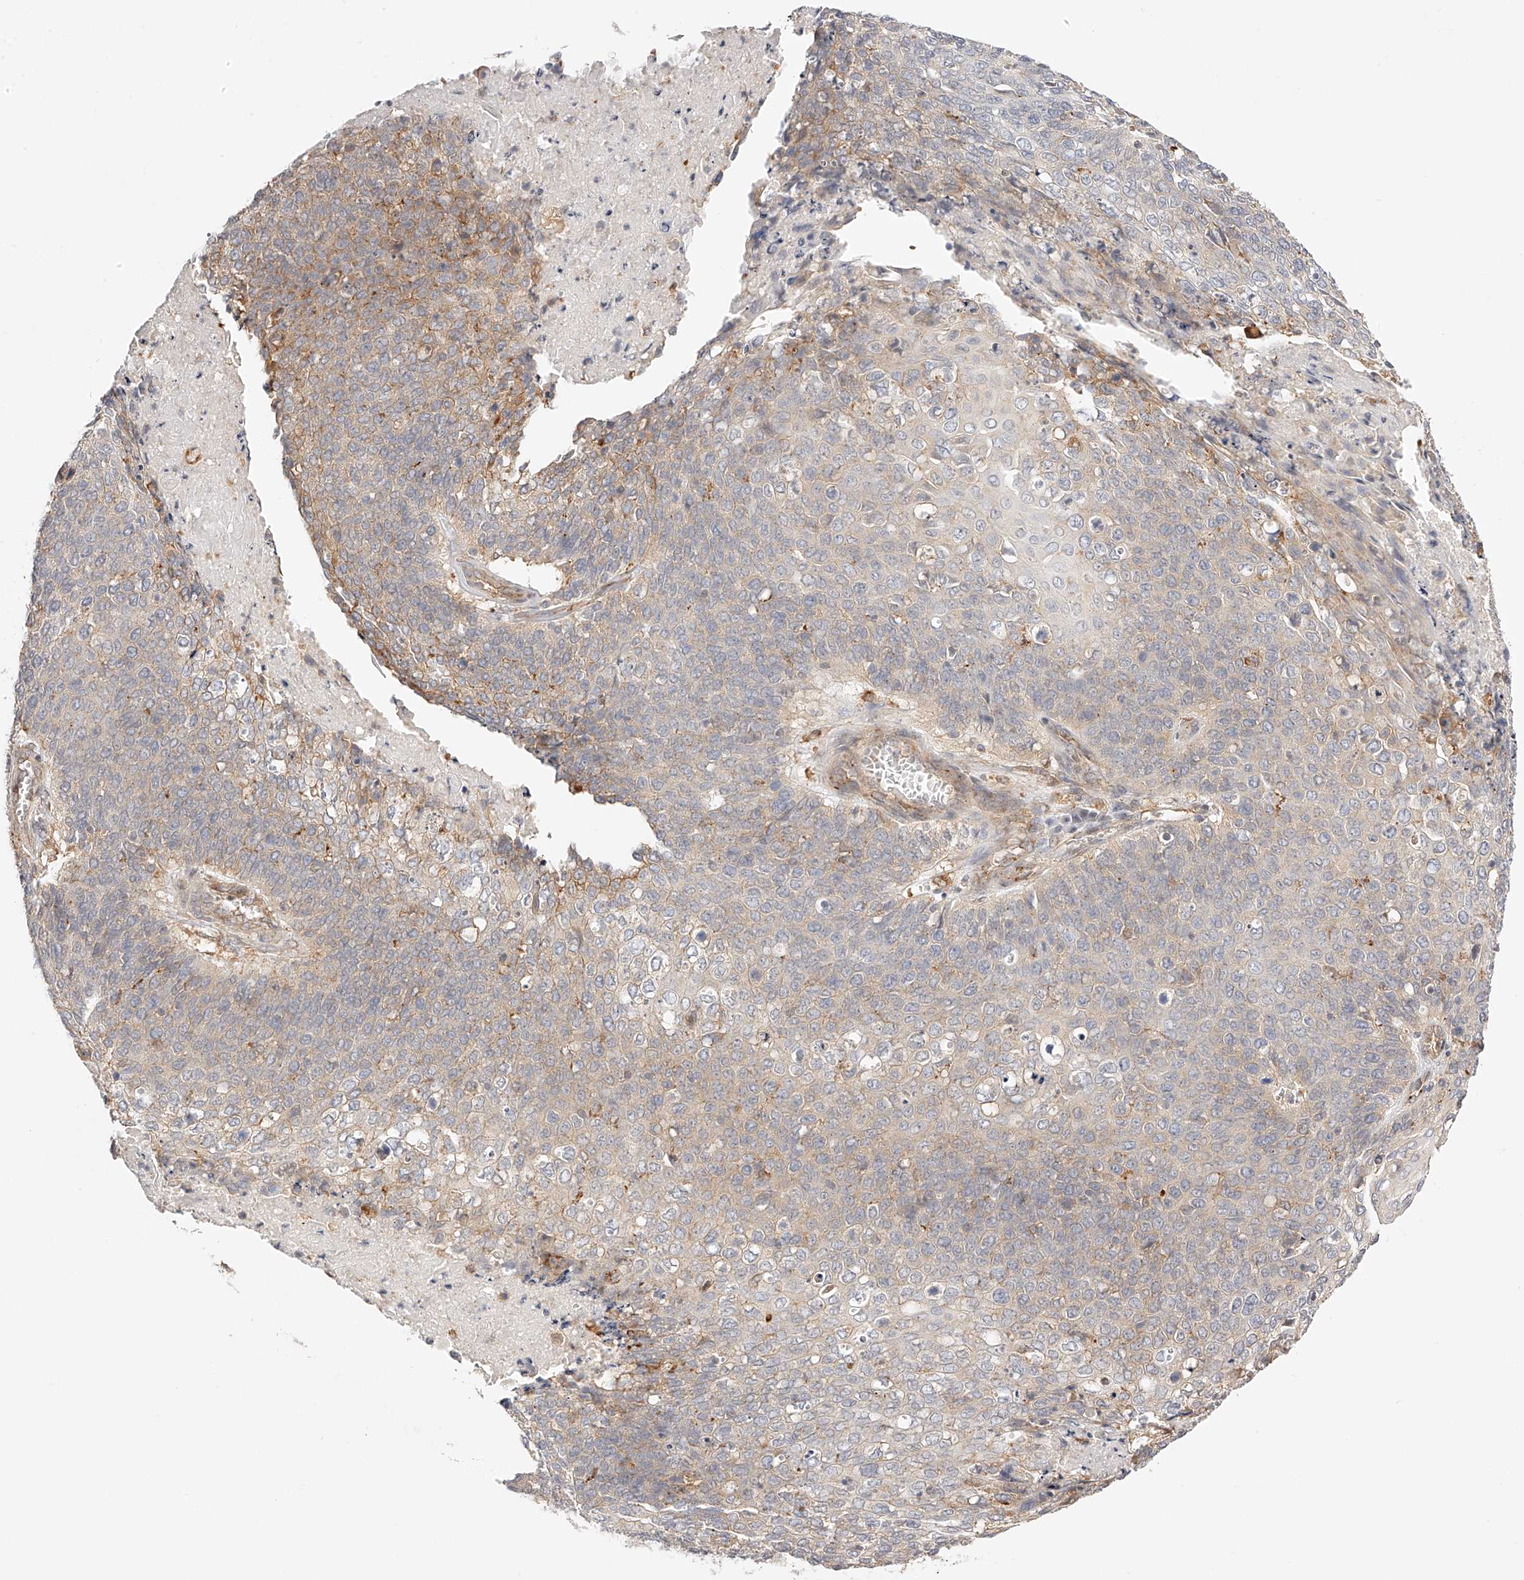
{"staining": {"intensity": "weak", "quantity": "25%-75%", "location": "cytoplasmic/membranous"}, "tissue": "cervical cancer", "cell_type": "Tumor cells", "image_type": "cancer", "snomed": [{"axis": "morphology", "description": "Squamous cell carcinoma, NOS"}, {"axis": "topography", "description": "Cervix"}], "caption": "A brown stain highlights weak cytoplasmic/membranous staining of a protein in cervical squamous cell carcinoma tumor cells.", "gene": "SYNC", "patient": {"sex": "female", "age": 39}}